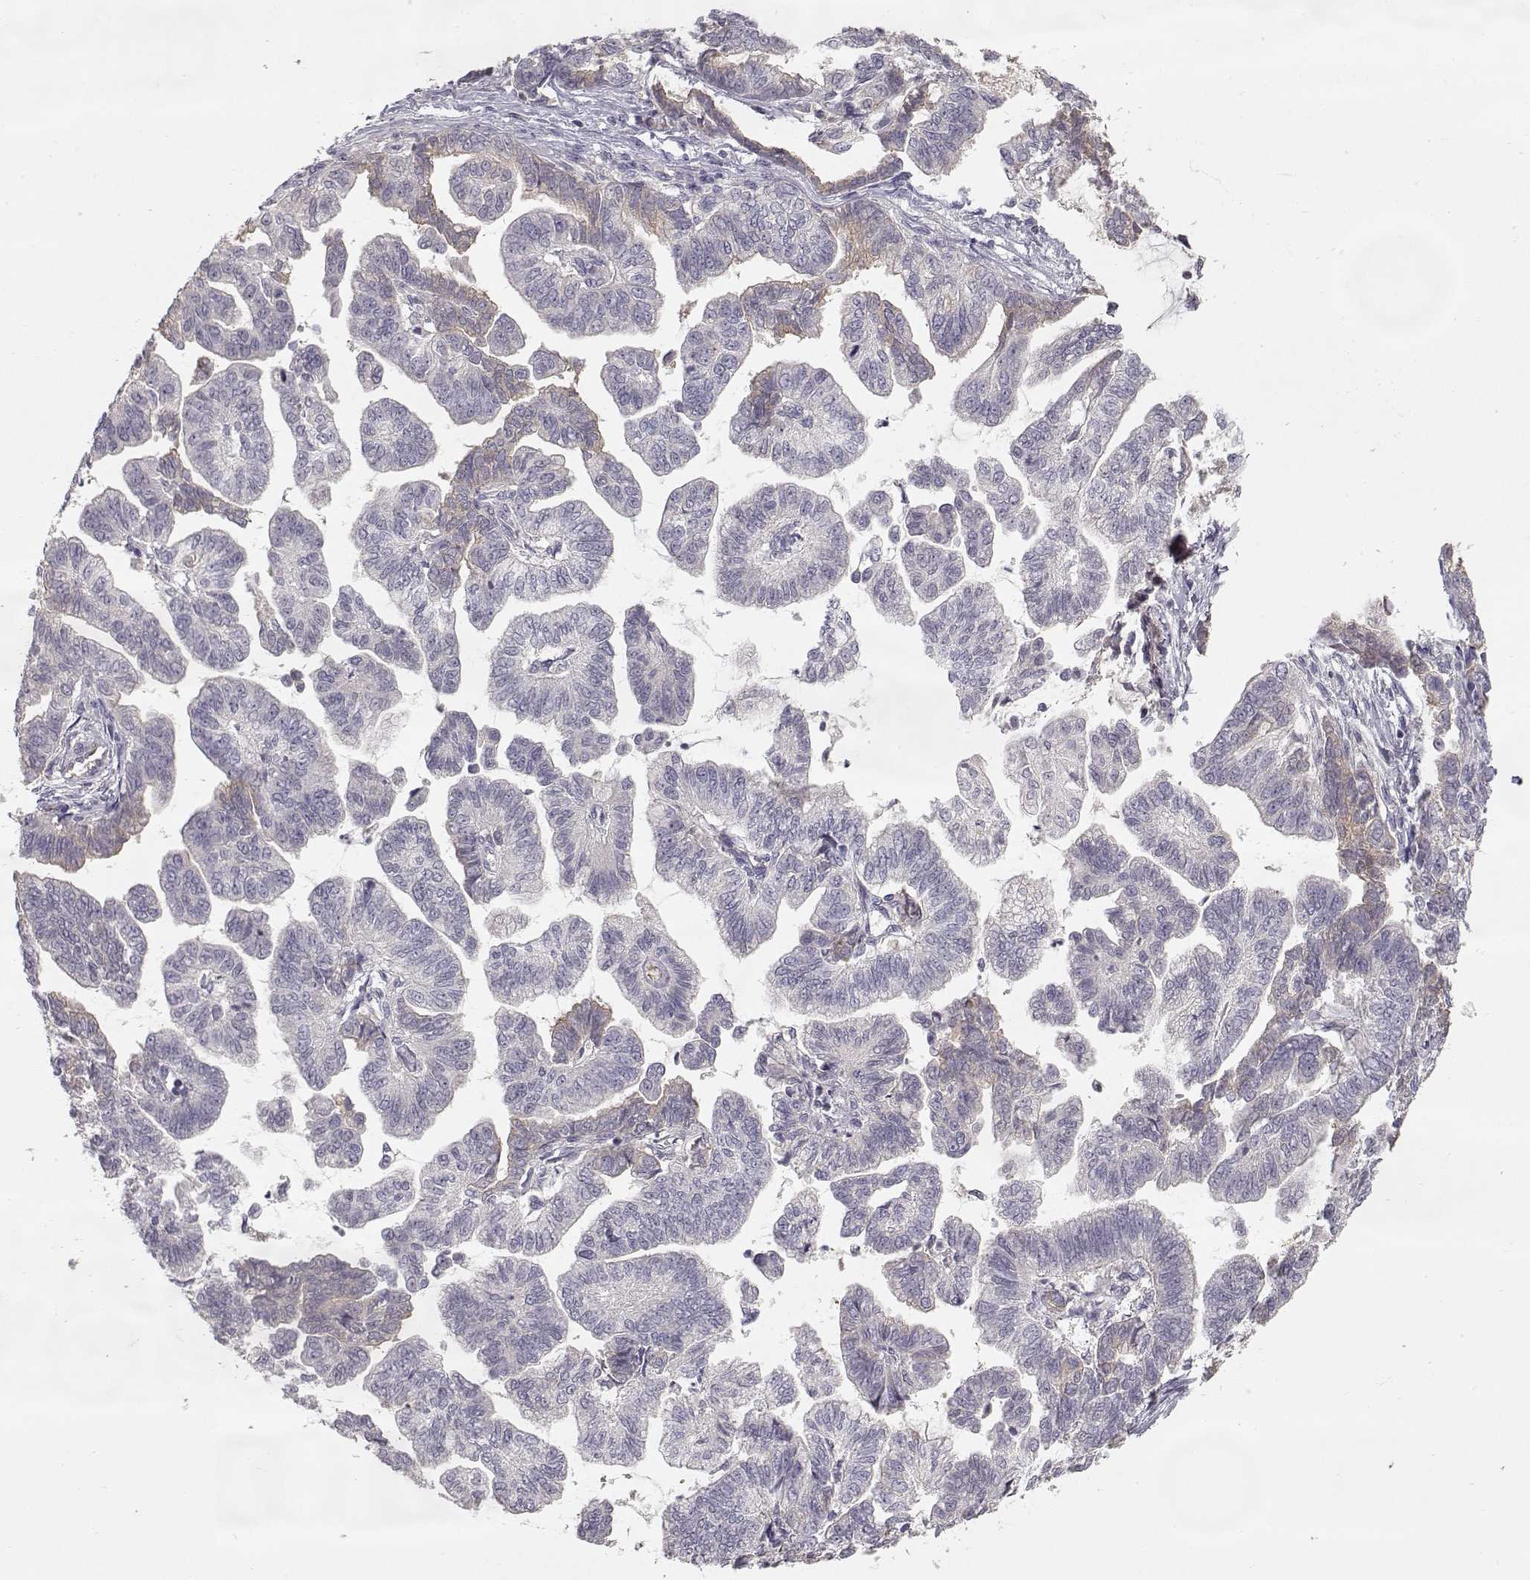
{"staining": {"intensity": "negative", "quantity": "none", "location": "none"}, "tissue": "stomach cancer", "cell_type": "Tumor cells", "image_type": "cancer", "snomed": [{"axis": "morphology", "description": "Adenocarcinoma, NOS"}, {"axis": "topography", "description": "Stomach"}], "caption": "Immunohistochemistry (IHC) of stomach cancer displays no expression in tumor cells.", "gene": "ARHGAP8", "patient": {"sex": "male", "age": 83}}